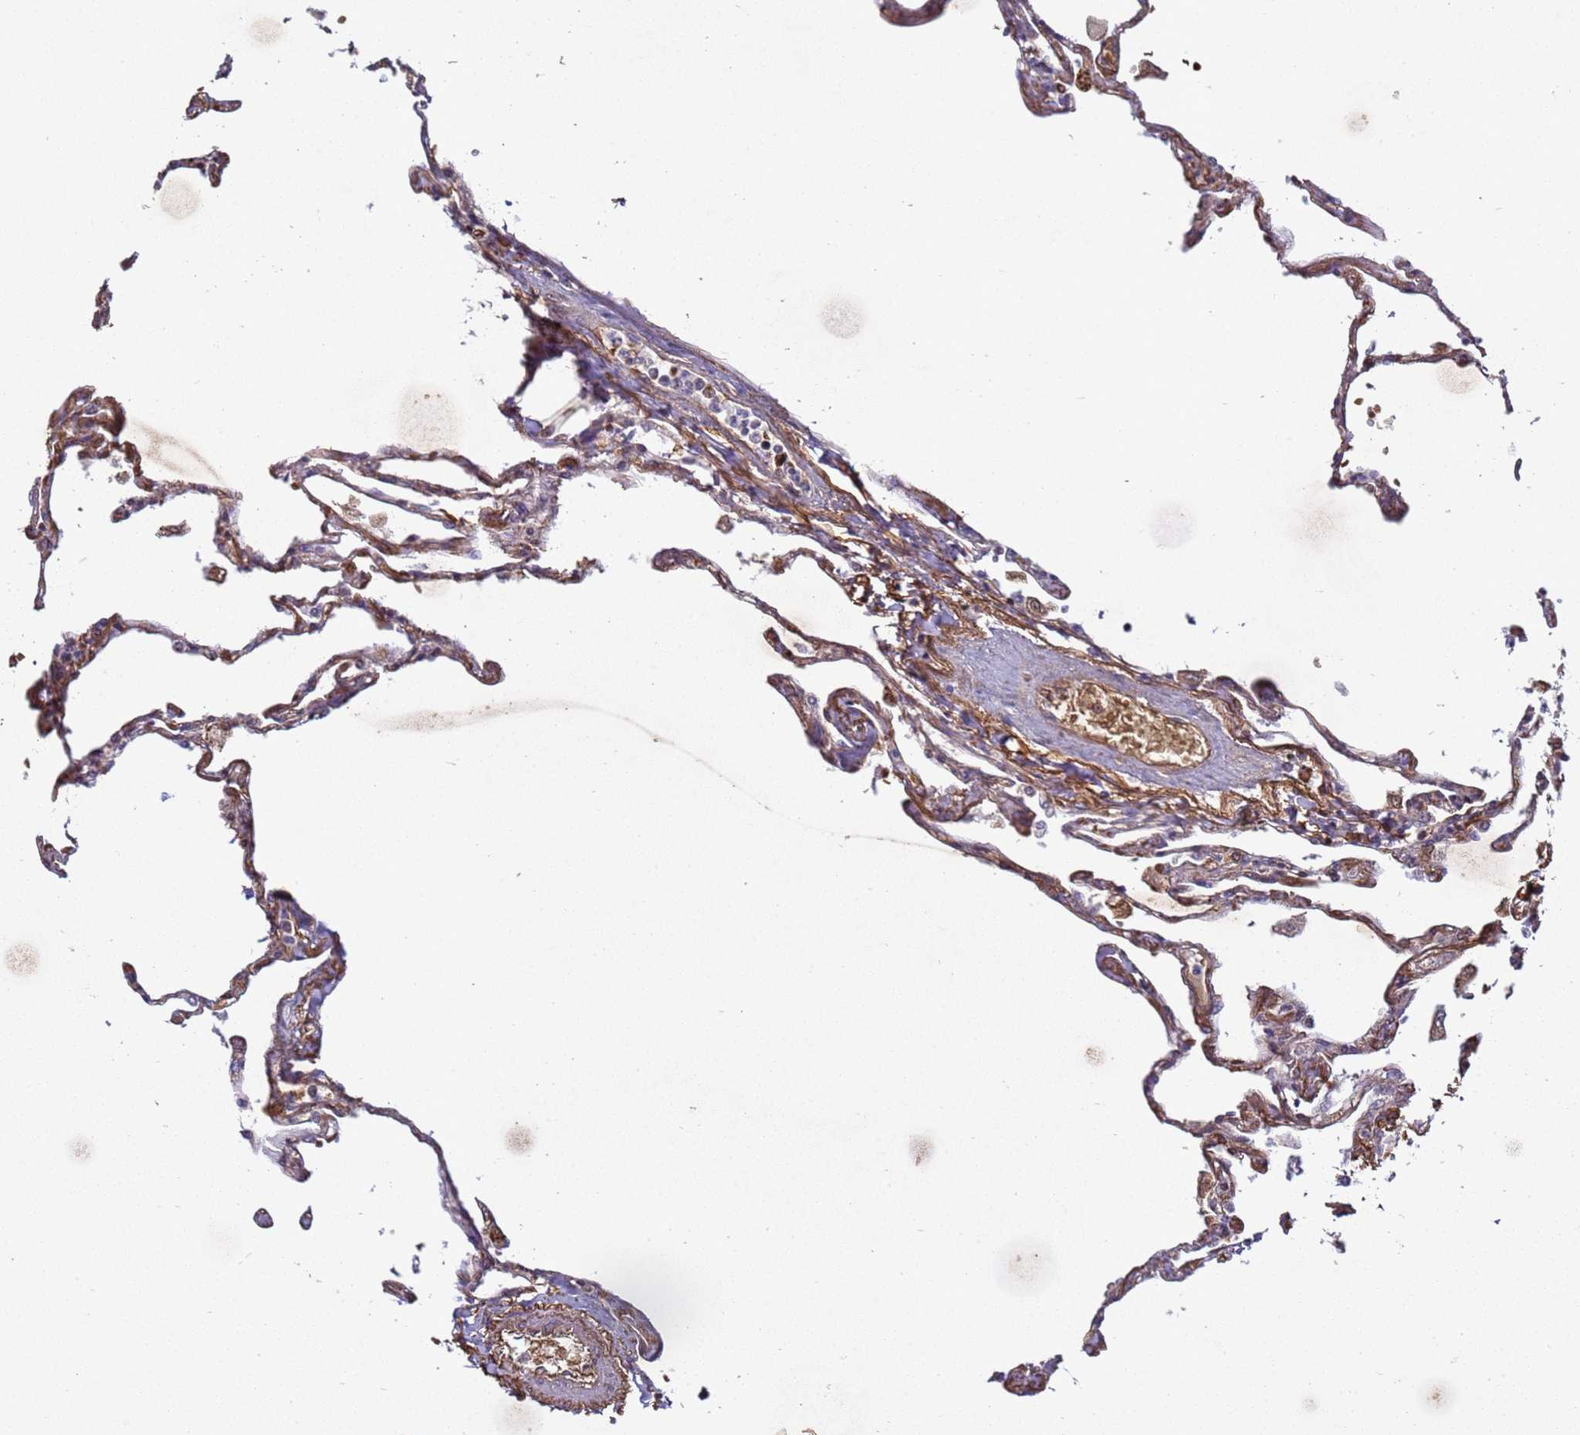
{"staining": {"intensity": "moderate", "quantity": "25%-75%", "location": "cytoplasmic/membranous"}, "tissue": "lung", "cell_type": "Alveolar cells", "image_type": "normal", "snomed": [{"axis": "morphology", "description": "Normal tissue, NOS"}, {"axis": "topography", "description": "Lung"}], "caption": "Protein staining exhibits moderate cytoplasmic/membranous expression in about 25%-75% of alveolar cells in normal lung. (Brightfield microscopy of DAB IHC at high magnification).", "gene": "SGIP1", "patient": {"sex": "female", "age": 67}}